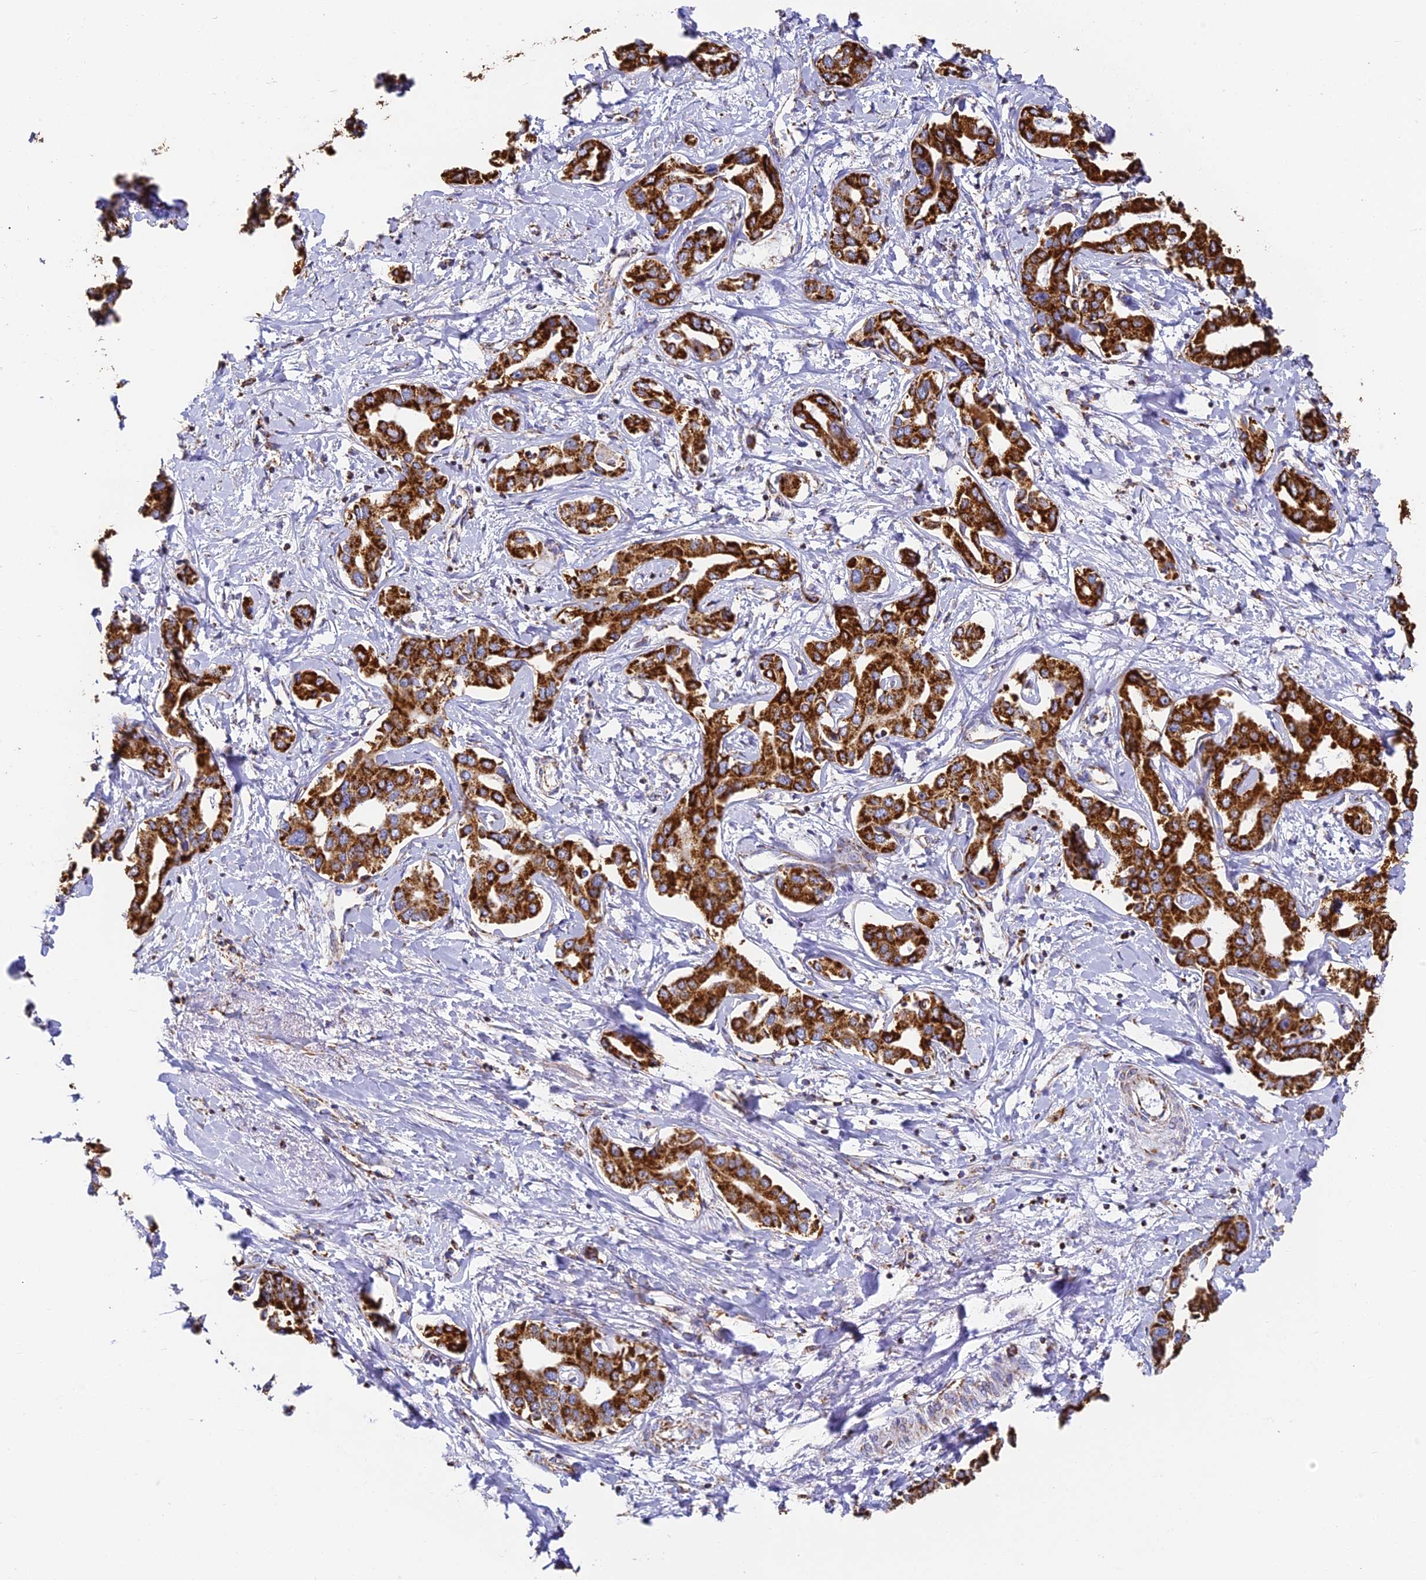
{"staining": {"intensity": "strong", "quantity": ">75%", "location": "cytoplasmic/membranous"}, "tissue": "liver cancer", "cell_type": "Tumor cells", "image_type": "cancer", "snomed": [{"axis": "morphology", "description": "Cholangiocarcinoma"}, {"axis": "topography", "description": "Liver"}], "caption": "An immunohistochemistry (IHC) photomicrograph of tumor tissue is shown. Protein staining in brown highlights strong cytoplasmic/membranous positivity in liver cancer within tumor cells.", "gene": "COX6C", "patient": {"sex": "male", "age": 59}}